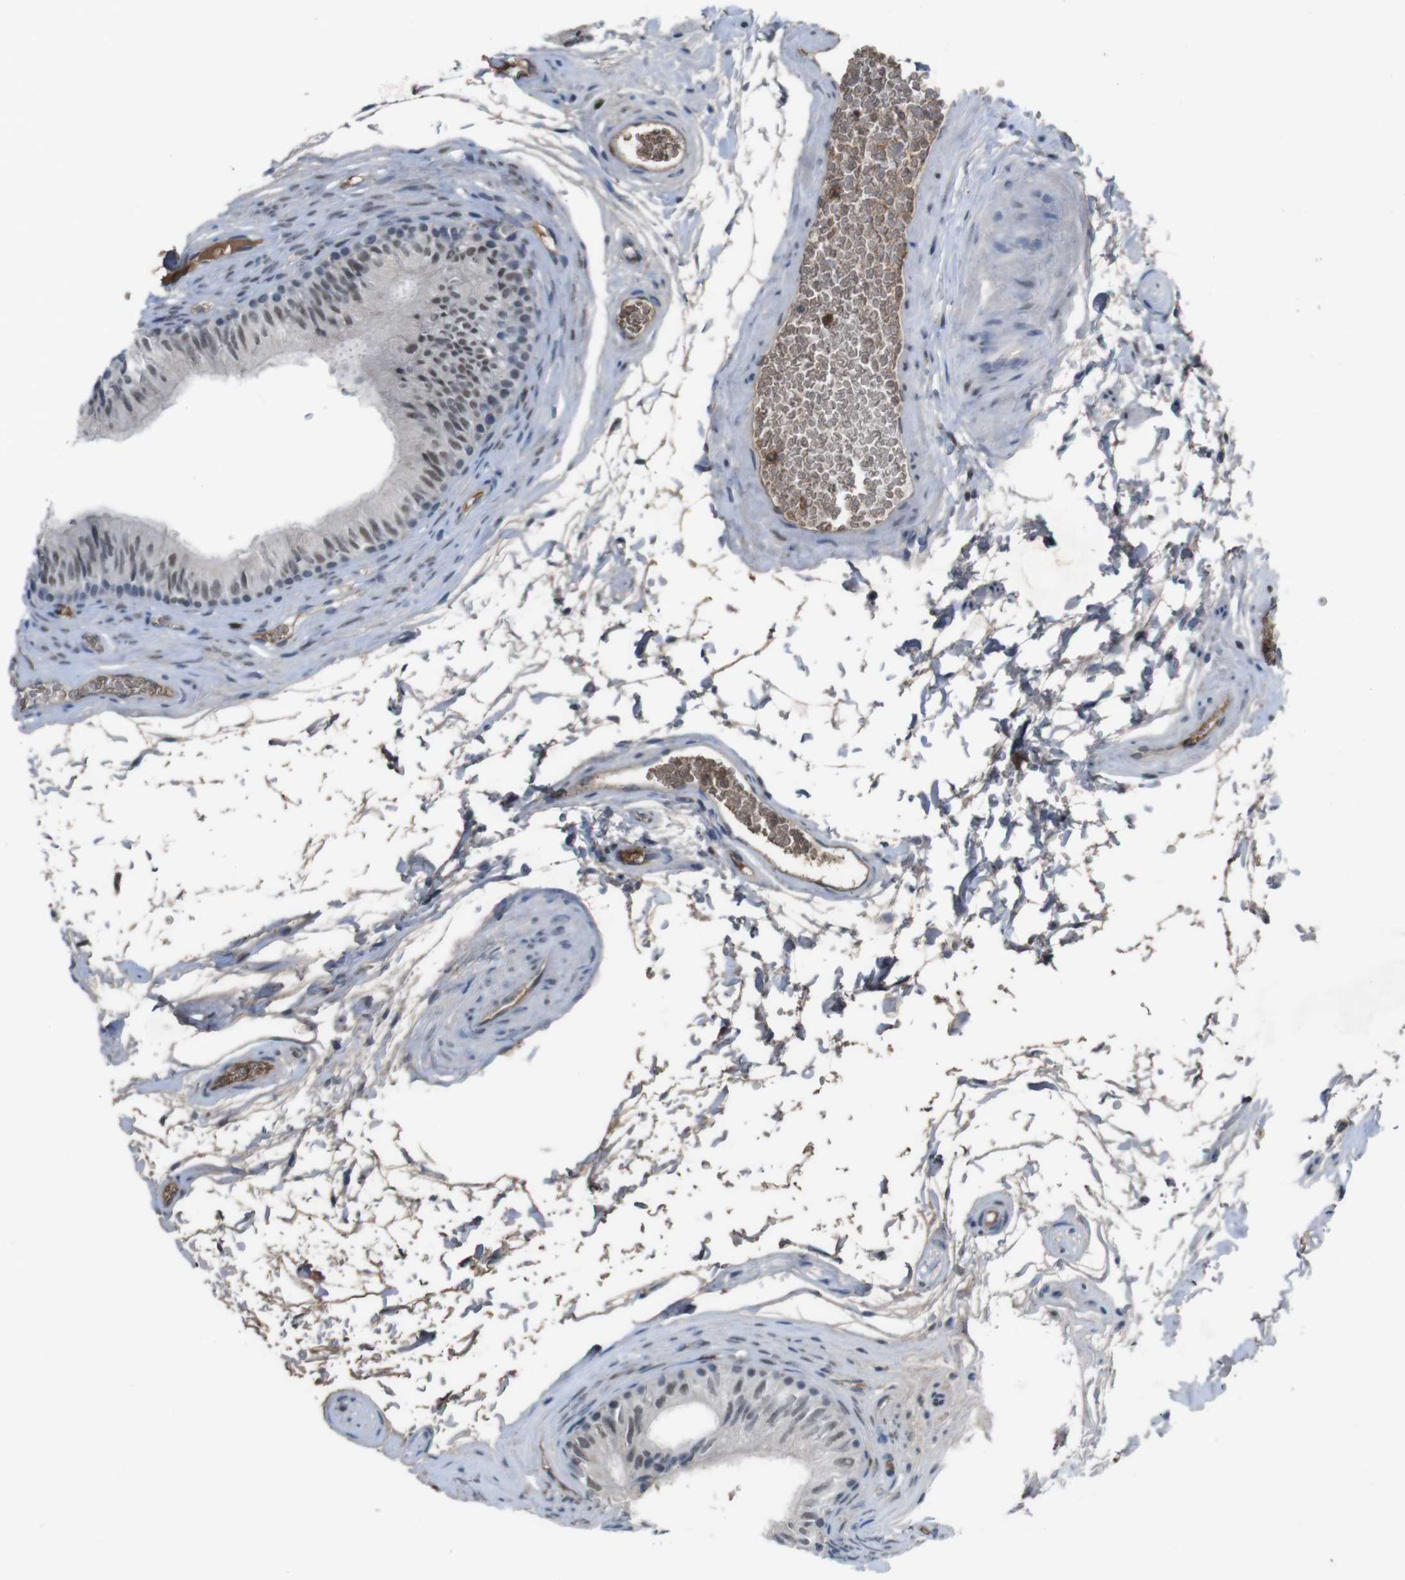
{"staining": {"intensity": "weak", "quantity": ">75%", "location": "nuclear"}, "tissue": "epididymis", "cell_type": "Glandular cells", "image_type": "normal", "snomed": [{"axis": "morphology", "description": "Normal tissue, NOS"}, {"axis": "topography", "description": "Epididymis"}], "caption": "Epididymis was stained to show a protein in brown. There is low levels of weak nuclear positivity in approximately >75% of glandular cells.", "gene": "SUB1", "patient": {"sex": "male", "age": 36}}